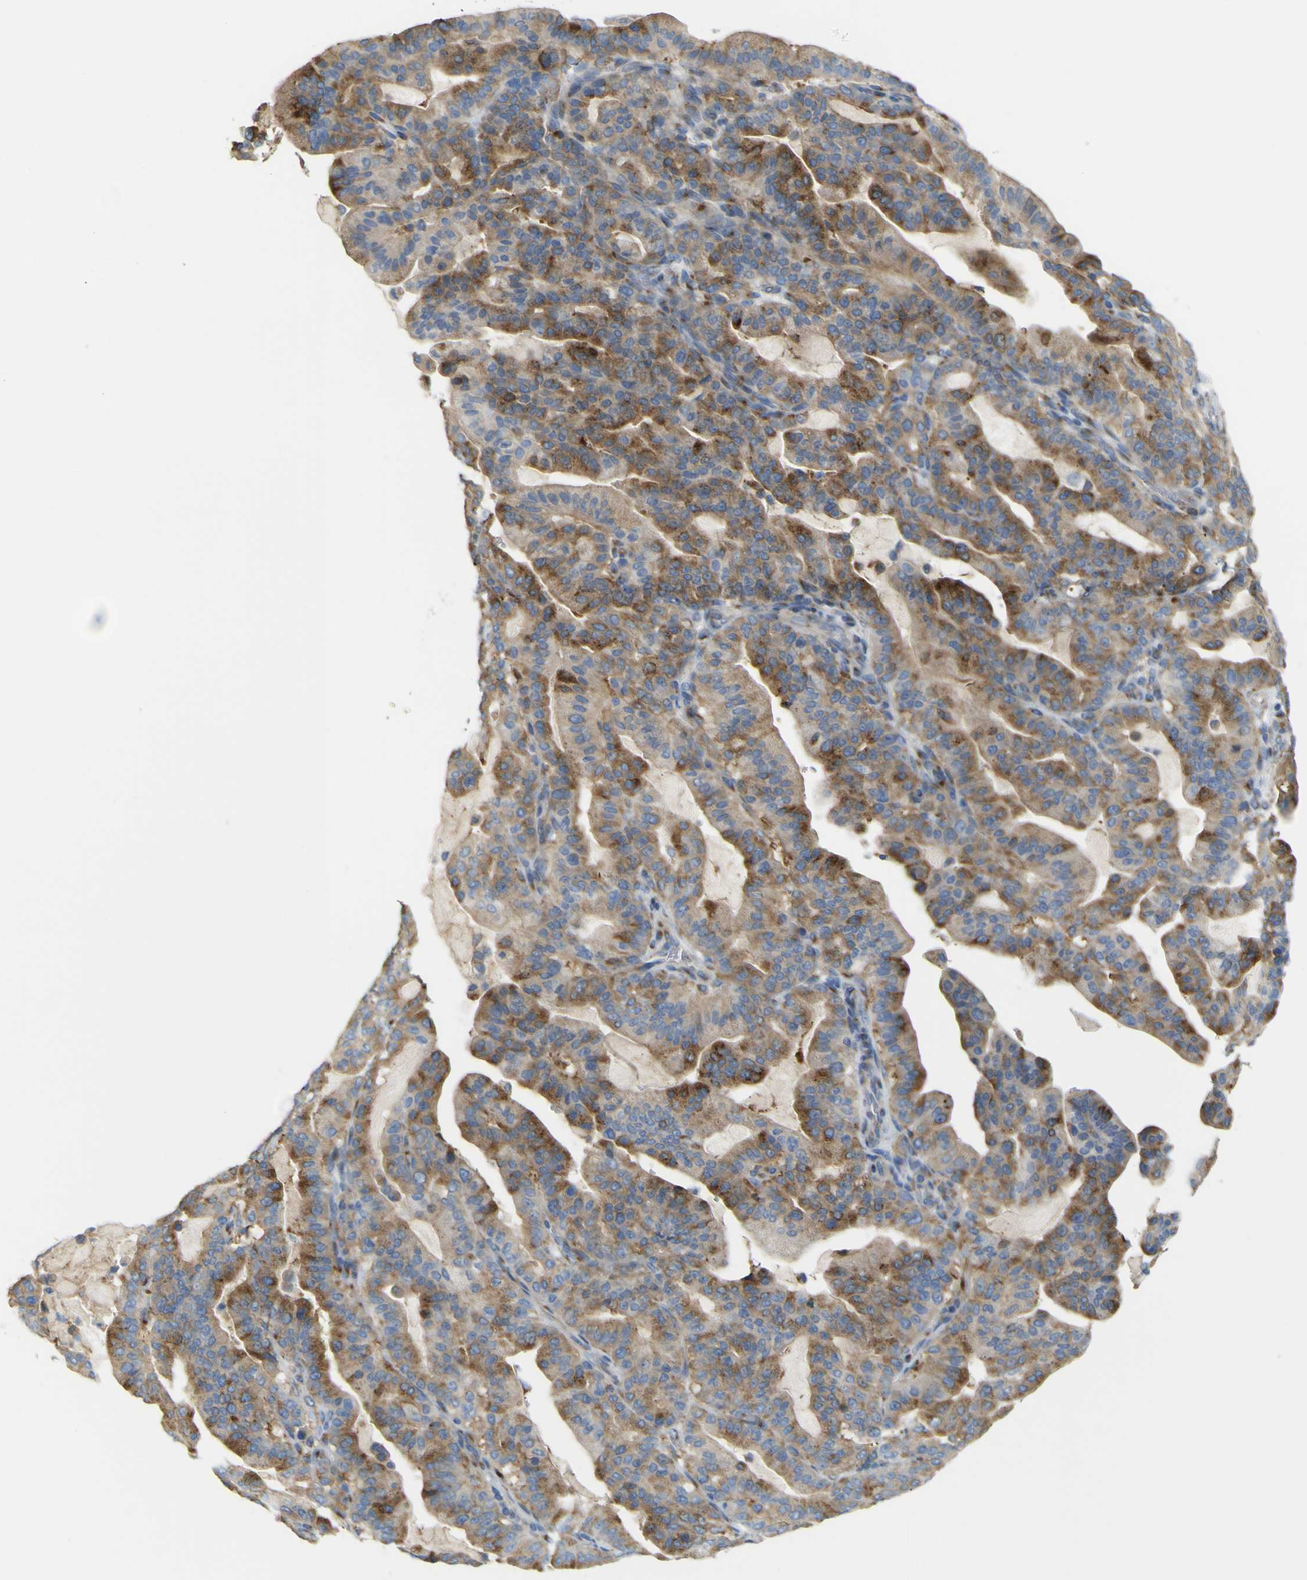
{"staining": {"intensity": "moderate", "quantity": ">75%", "location": "cytoplasmic/membranous"}, "tissue": "pancreatic cancer", "cell_type": "Tumor cells", "image_type": "cancer", "snomed": [{"axis": "morphology", "description": "Adenocarcinoma, NOS"}, {"axis": "topography", "description": "Pancreas"}], "caption": "Brown immunohistochemical staining in human pancreatic adenocarcinoma displays moderate cytoplasmic/membranous positivity in about >75% of tumor cells.", "gene": "IGF2R", "patient": {"sex": "male", "age": 63}}